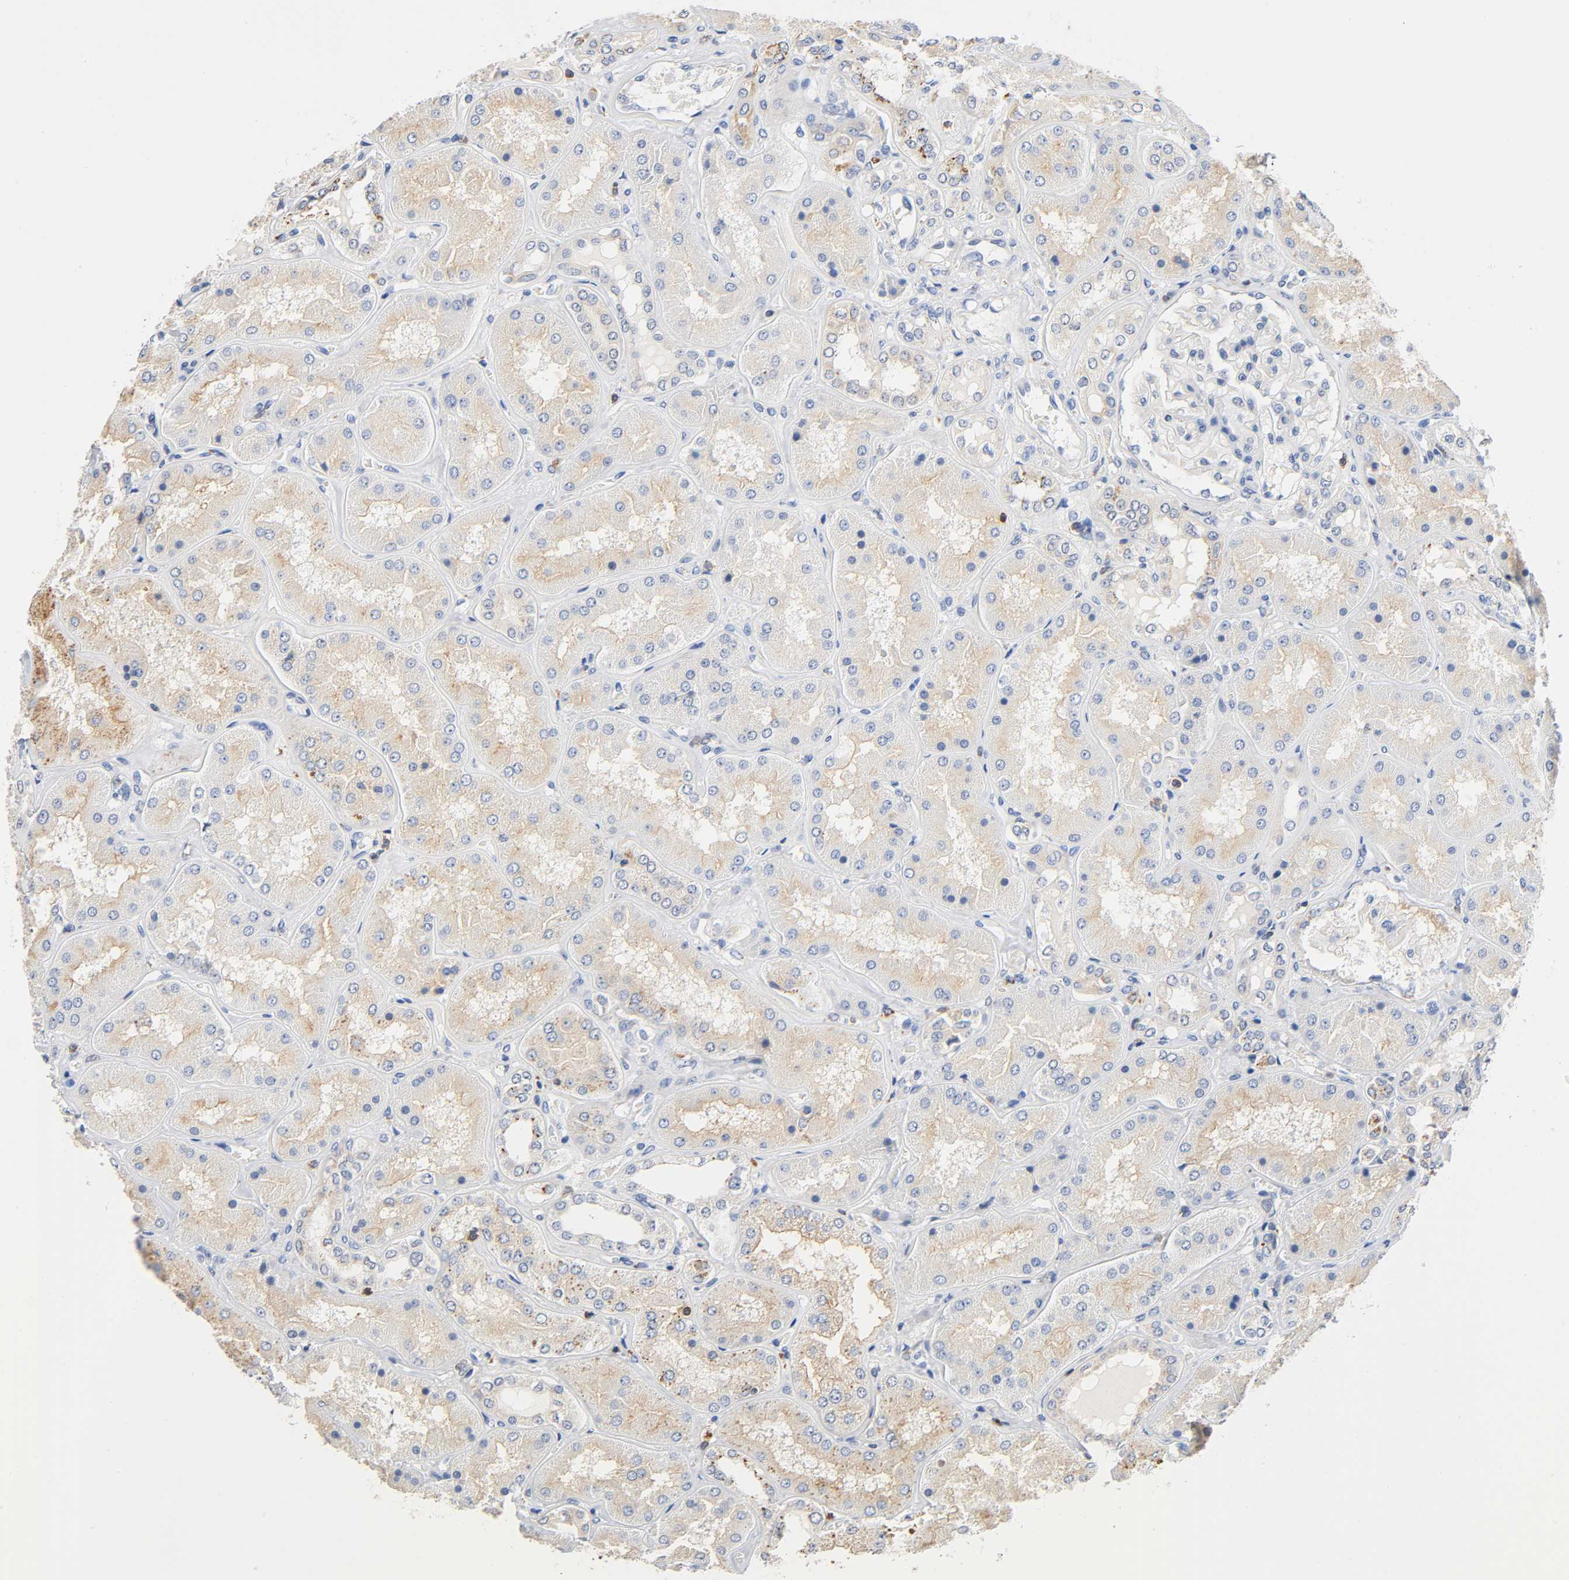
{"staining": {"intensity": "negative", "quantity": "none", "location": "none"}, "tissue": "kidney", "cell_type": "Cells in glomeruli", "image_type": "normal", "snomed": [{"axis": "morphology", "description": "Normal tissue, NOS"}, {"axis": "topography", "description": "Kidney"}], "caption": "Cells in glomeruli are negative for protein expression in unremarkable human kidney.", "gene": "UCKL1", "patient": {"sex": "female", "age": 56}}